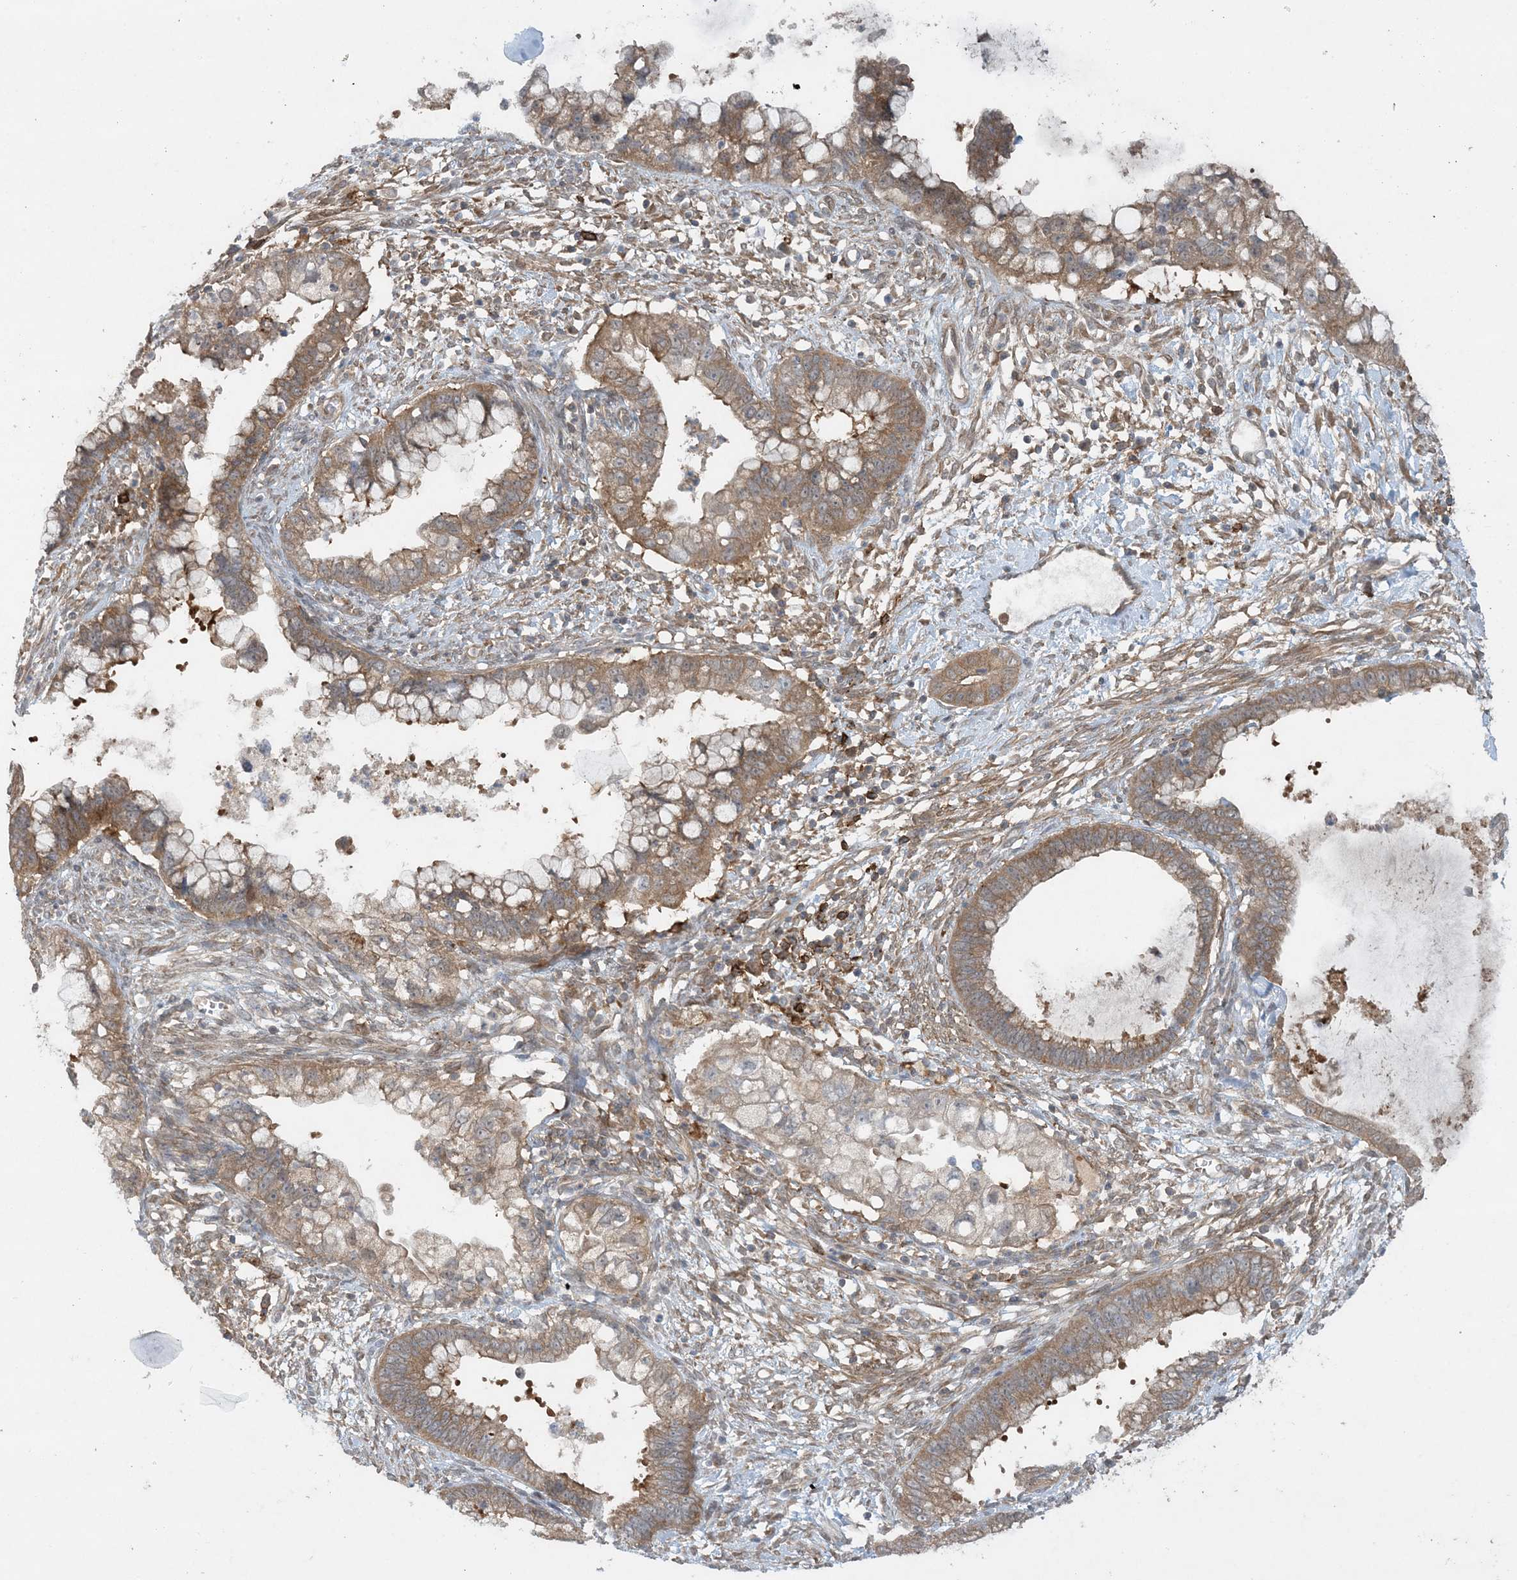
{"staining": {"intensity": "moderate", "quantity": ">75%", "location": "cytoplasmic/membranous"}, "tissue": "cervical cancer", "cell_type": "Tumor cells", "image_type": "cancer", "snomed": [{"axis": "morphology", "description": "Adenocarcinoma, NOS"}, {"axis": "topography", "description": "Cervix"}], "caption": "Immunohistochemistry (IHC) photomicrograph of neoplastic tissue: human cervical adenocarcinoma stained using immunohistochemistry (IHC) reveals medium levels of moderate protein expression localized specifically in the cytoplasmic/membranous of tumor cells, appearing as a cytoplasmic/membranous brown color.", "gene": "STAM2", "patient": {"sex": "female", "age": 44}}